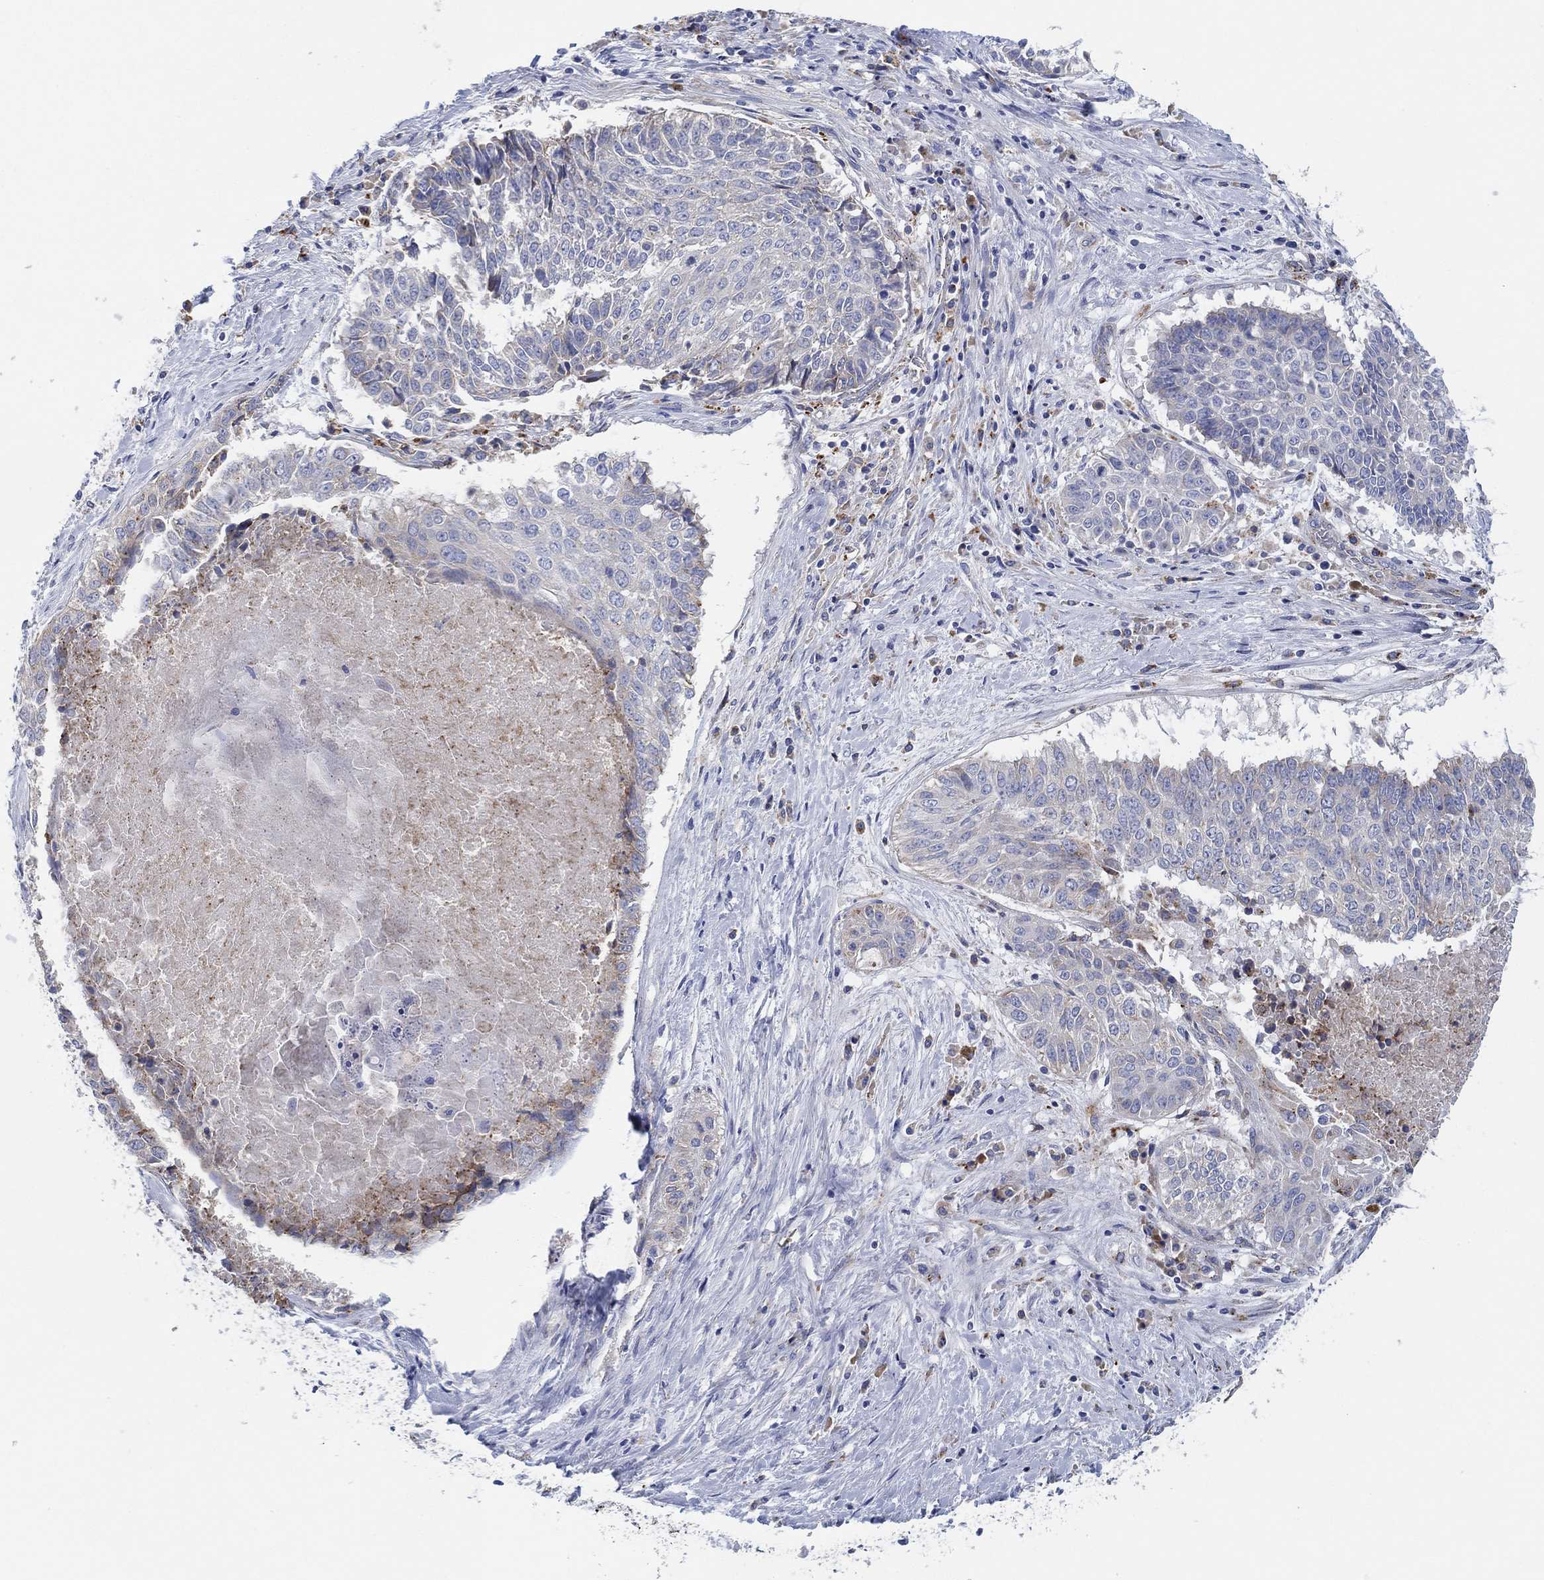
{"staining": {"intensity": "negative", "quantity": "none", "location": "none"}, "tissue": "lung cancer", "cell_type": "Tumor cells", "image_type": "cancer", "snomed": [{"axis": "morphology", "description": "Squamous cell carcinoma, NOS"}, {"axis": "topography", "description": "Lung"}], "caption": "Immunohistochemistry image of neoplastic tissue: human lung cancer (squamous cell carcinoma) stained with DAB demonstrates no significant protein staining in tumor cells. The staining was performed using DAB (3,3'-diaminobenzidine) to visualize the protein expression in brown, while the nuclei were stained in blue with hematoxylin (Magnification: 20x).", "gene": "GALNS", "patient": {"sex": "male", "age": 64}}